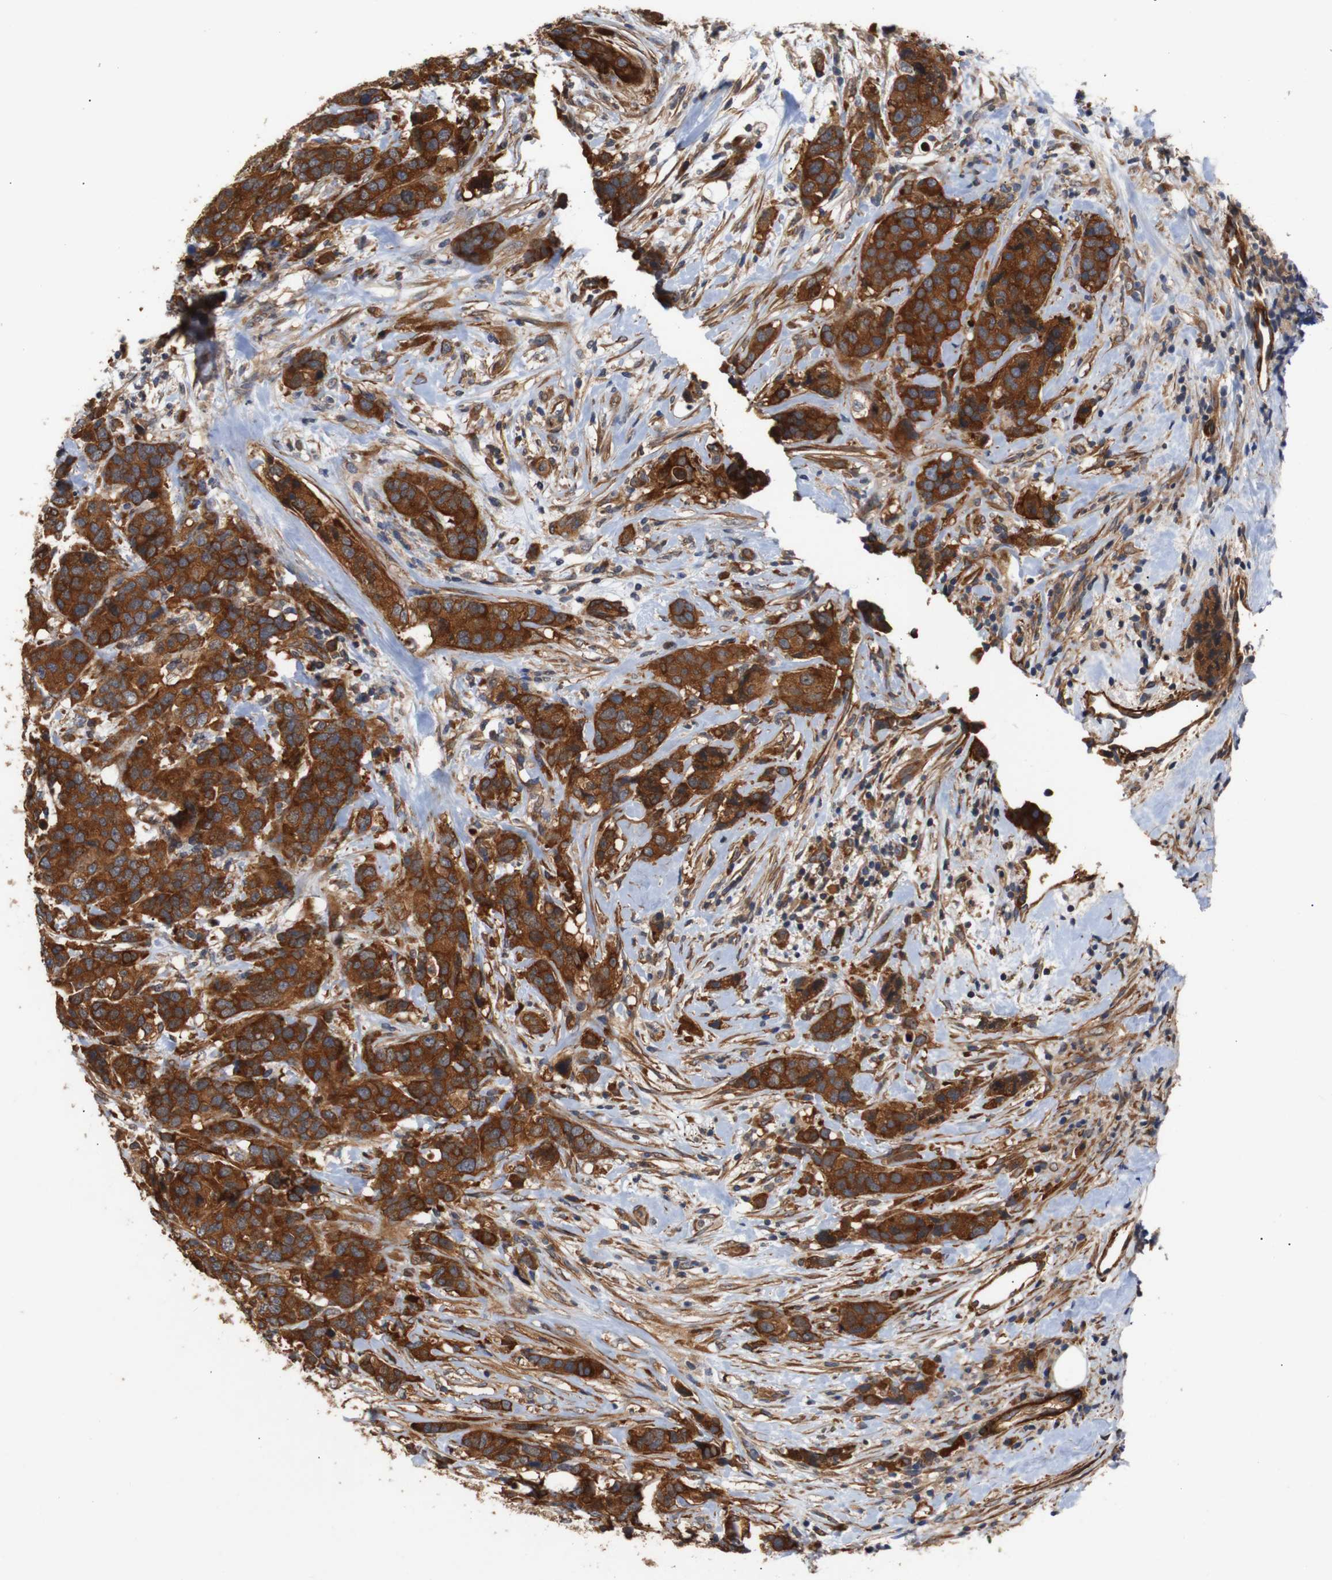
{"staining": {"intensity": "strong", "quantity": ">75%", "location": "cytoplasmic/membranous"}, "tissue": "breast cancer", "cell_type": "Tumor cells", "image_type": "cancer", "snomed": [{"axis": "morphology", "description": "Lobular carcinoma"}, {"axis": "topography", "description": "Breast"}], "caption": "About >75% of tumor cells in breast cancer (lobular carcinoma) reveal strong cytoplasmic/membranous protein expression as visualized by brown immunohistochemical staining.", "gene": "PAWR", "patient": {"sex": "female", "age": 59}}